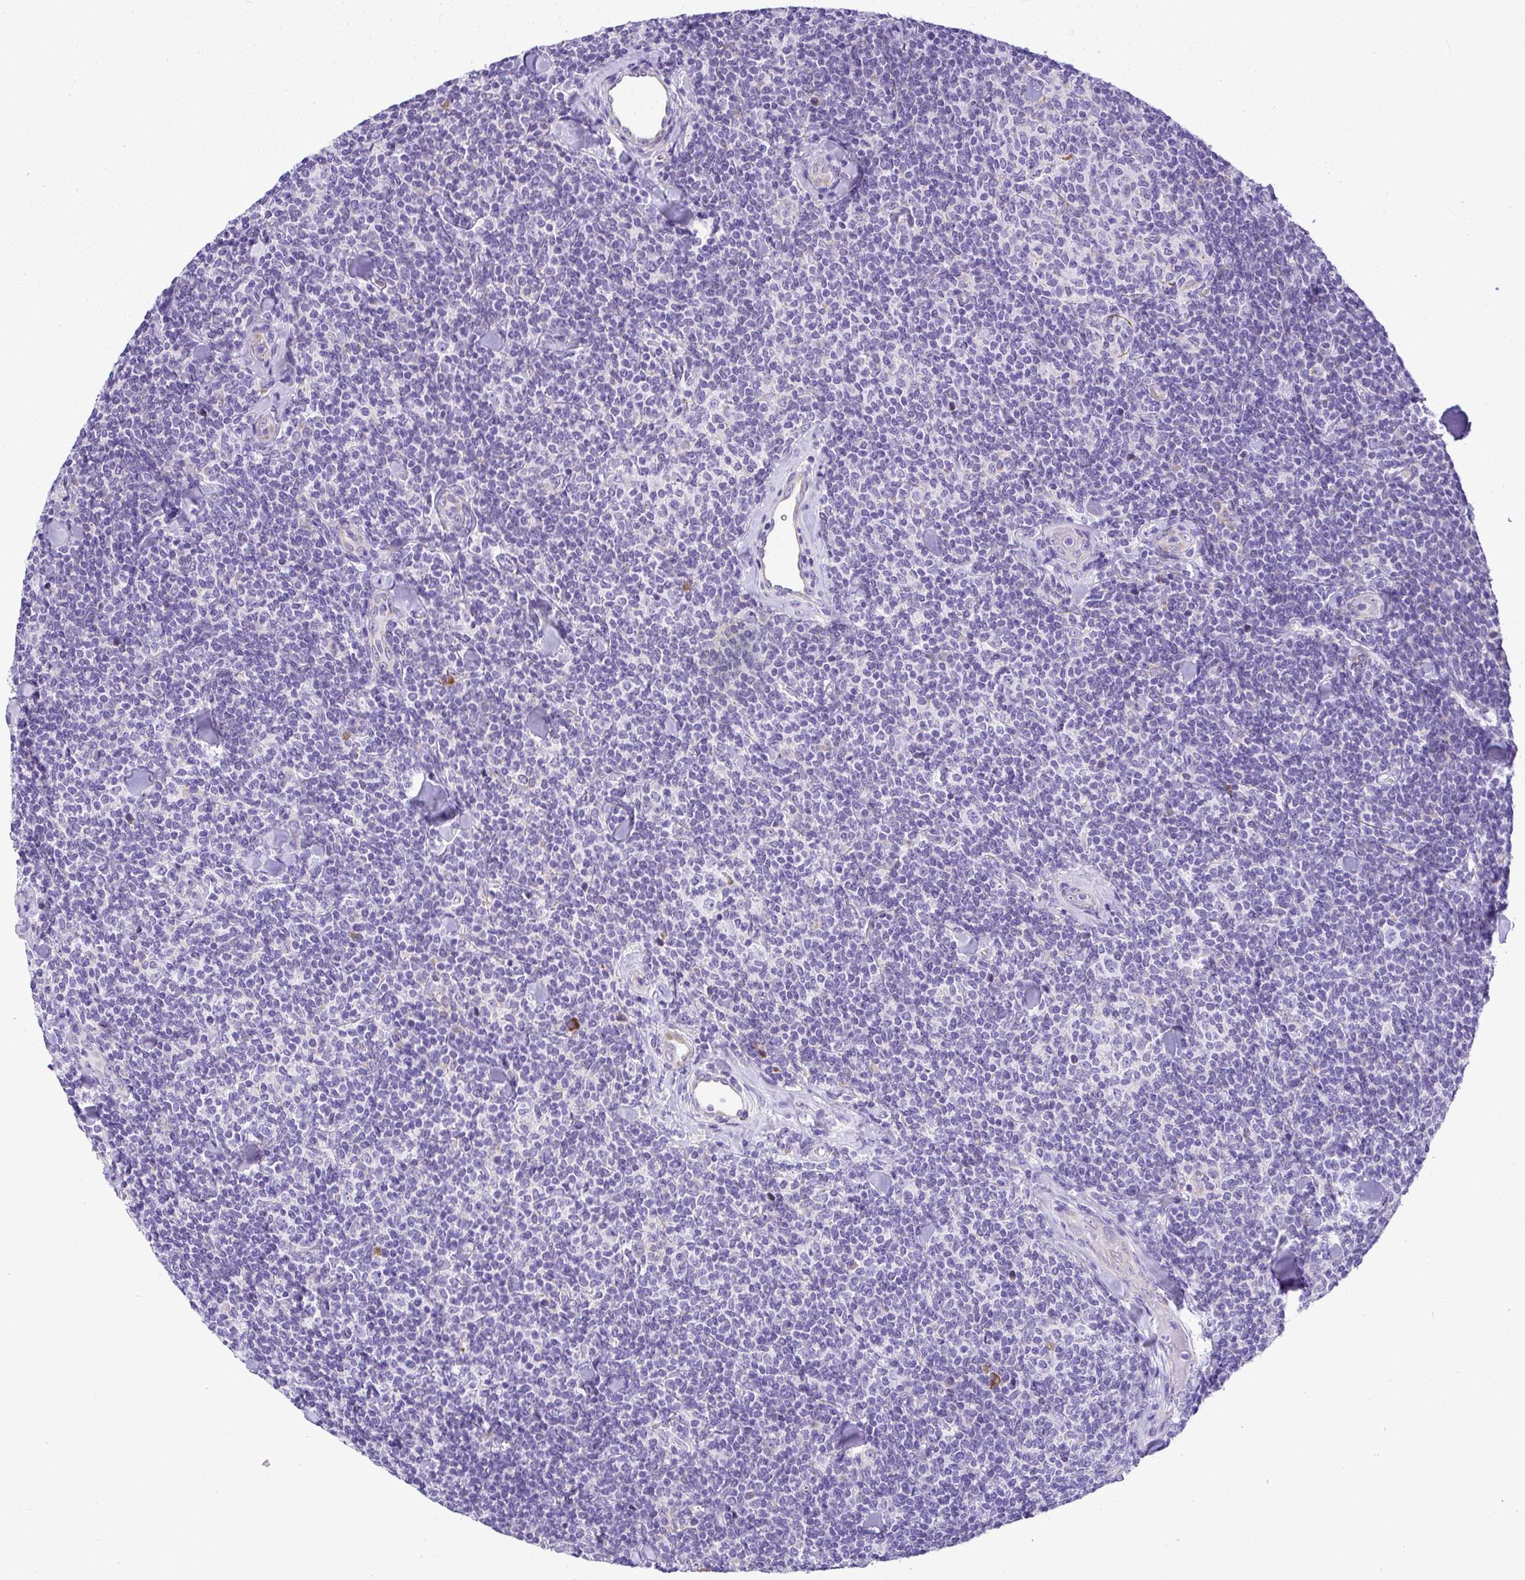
{"staining": {"intensity": "negative", "quantity": "none", "location": "none"}, "tissue": "lymphoma", "cell_type": "Tumor cells", "image_type": "cancer", "snomed": [{"axis": "morphology", "description": "Malignant lymphoma, non-Hodgkin's type, Low grade"}, {"axis": "topography", "description": "Lymph node"}], "caption": "A photomicrograph of malignant lymphoma, non-Hodgkin's type (low-grade) stained for a protein exhibits no brown staining in tumor cells. (DAB IHC visualized using brightfield microscopy, high magnification).", "gene": "ADRA2C", "patient": {"sex": "female", "age": 56}}